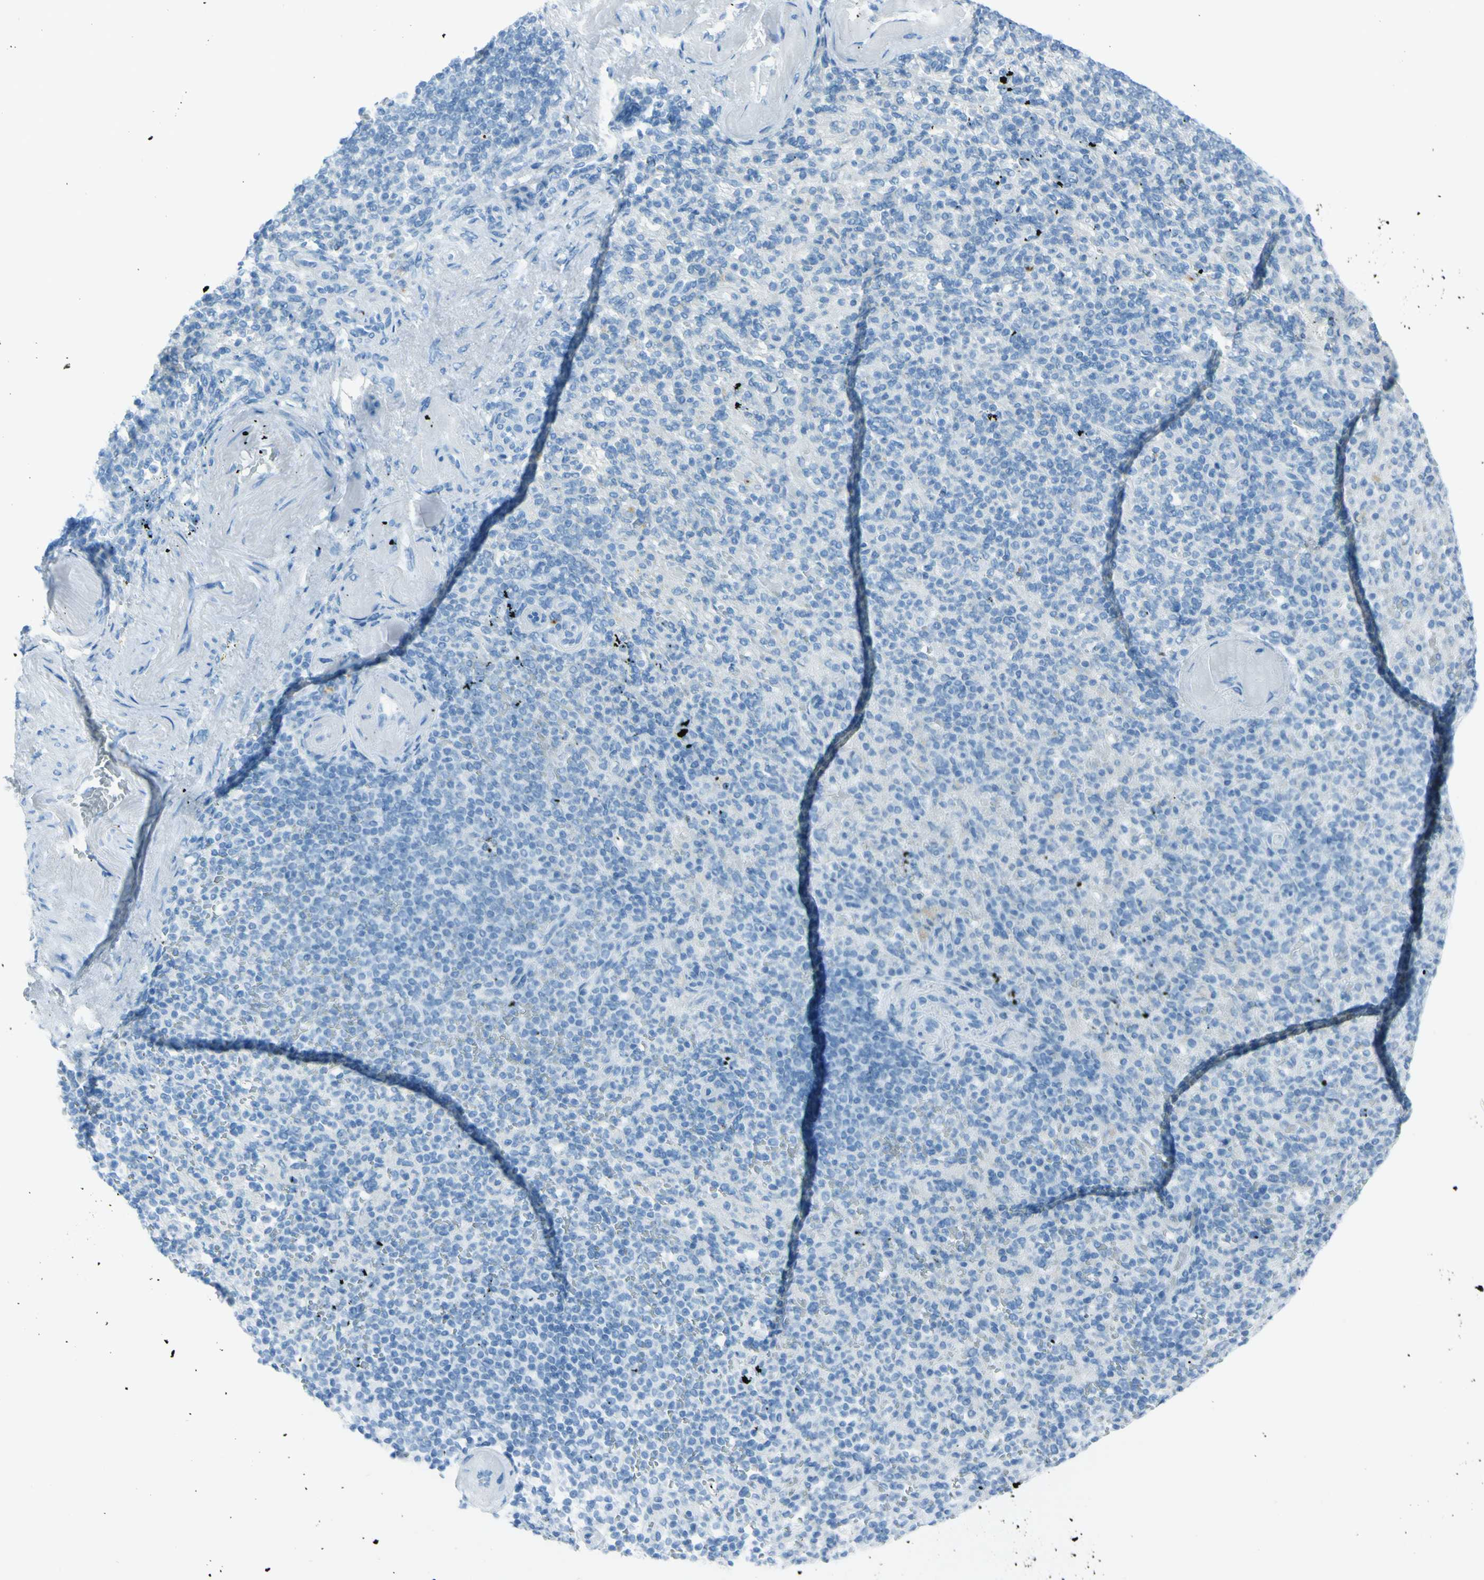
{"staining": {"intensity": "negative", "quantity": "none", "location": "none"}, "tissue": "spleen", "cell_type": "Cells in red pulp", "image_type": "normal", "snomed": [{"axis": "morphology", "description": "Normal tissue, NOS"}, {"axis": "topography", "description": "Spleen"}], "caption": "Spleen stained for a protein using immunohistochemistry (IHC) displays no expression cells in red pulp.", "gene": "AFP", "patient": {"sex": "female", "age": 74}}